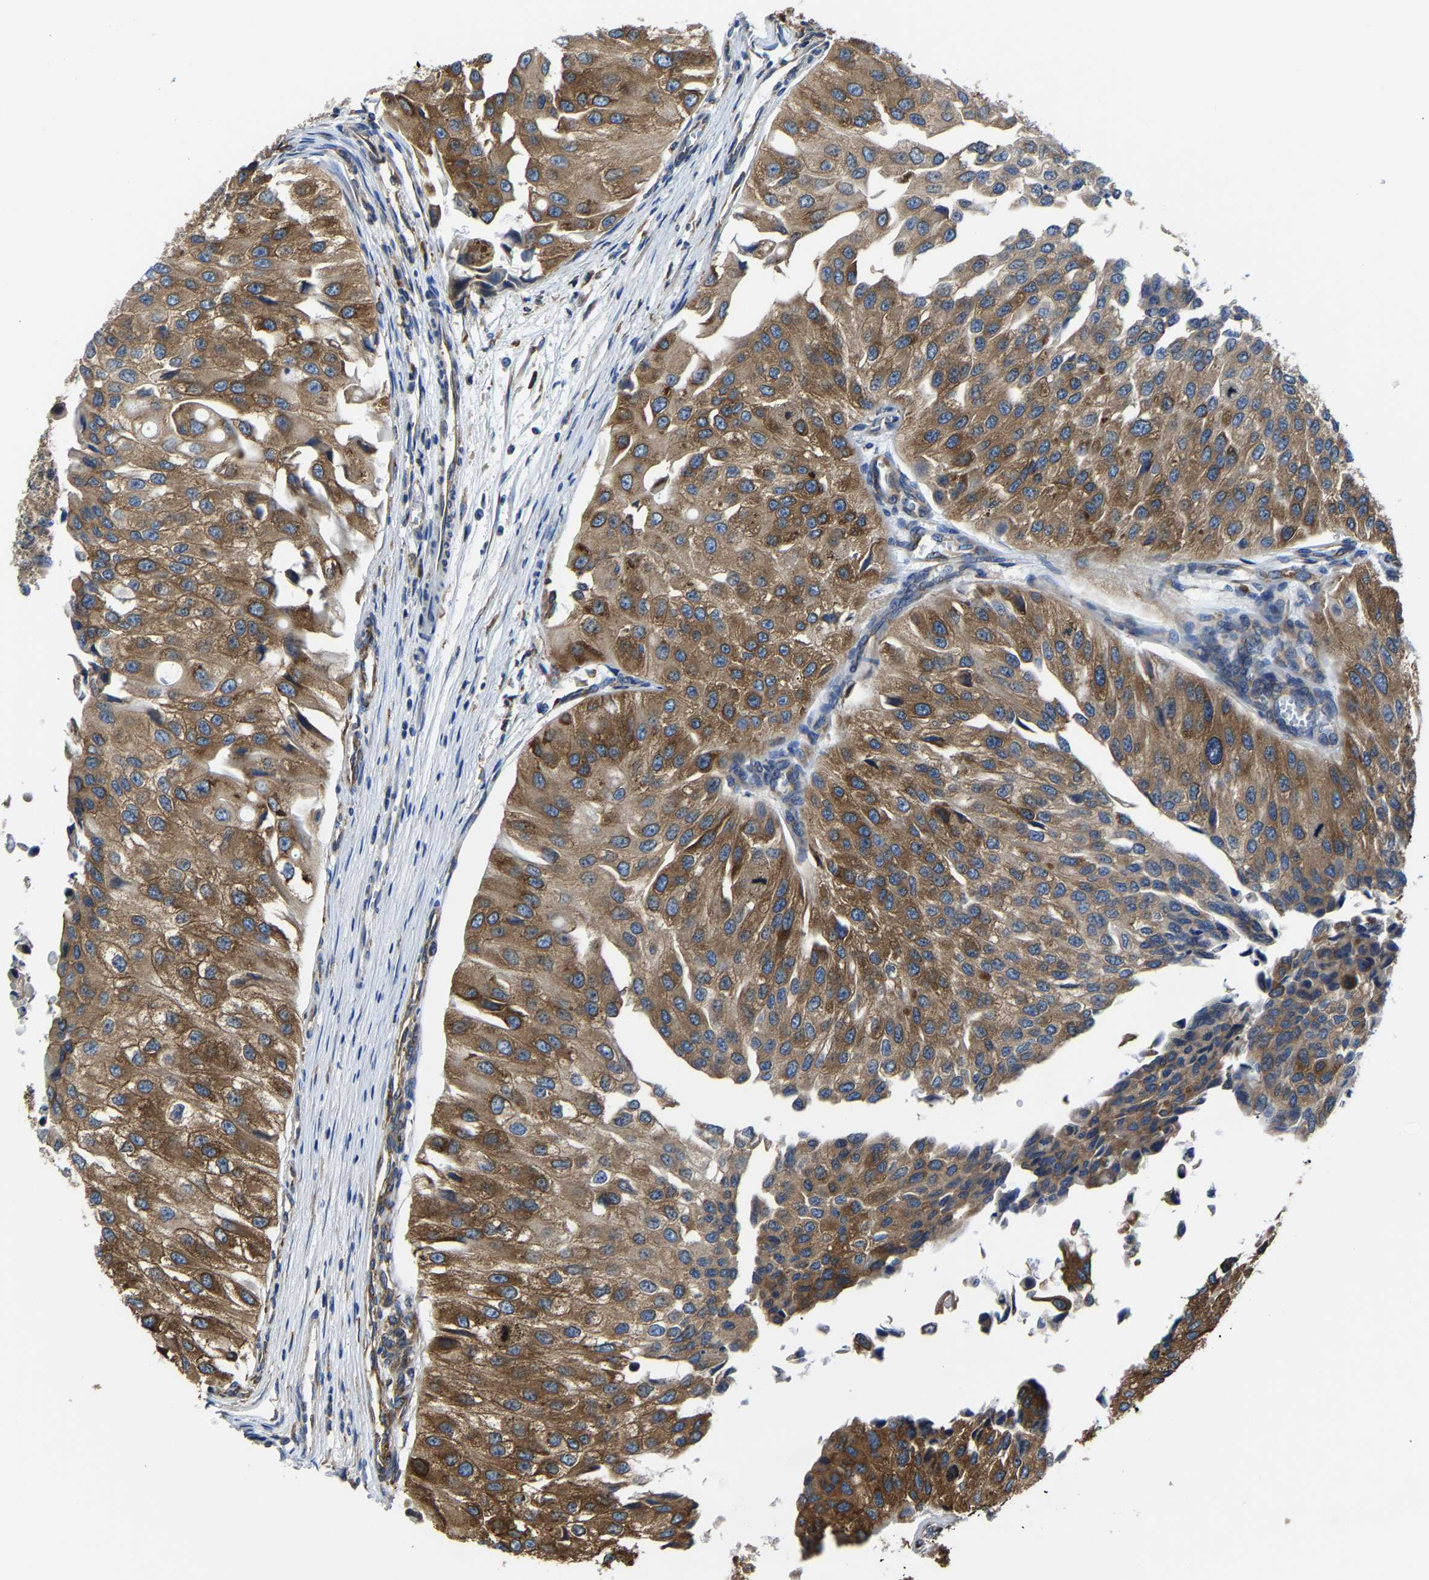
{"staining": {"intensity": "strong", "quantity": ">75%", "location": "cytoplasmic/membranous"}, "tissue": "urothelial cancer", "cell_type": "Tumor cells", "image_type": "cancer", "snomed": [{"axis": "morphology", "description": "Urothelial carcinoma, High grade"}, {"axis": "topography", "description": "Kidney"}, {"axis": "topography", "description": "Urinary bladder"}], "caption": "The immunohistochemical stain labels strong cytoplasmic/membranous expression in tumor cells of high-grade urothelial carcinoma tissue.", "gene": "G3BP2", "patient": {"sex": "male", "age": 77}}